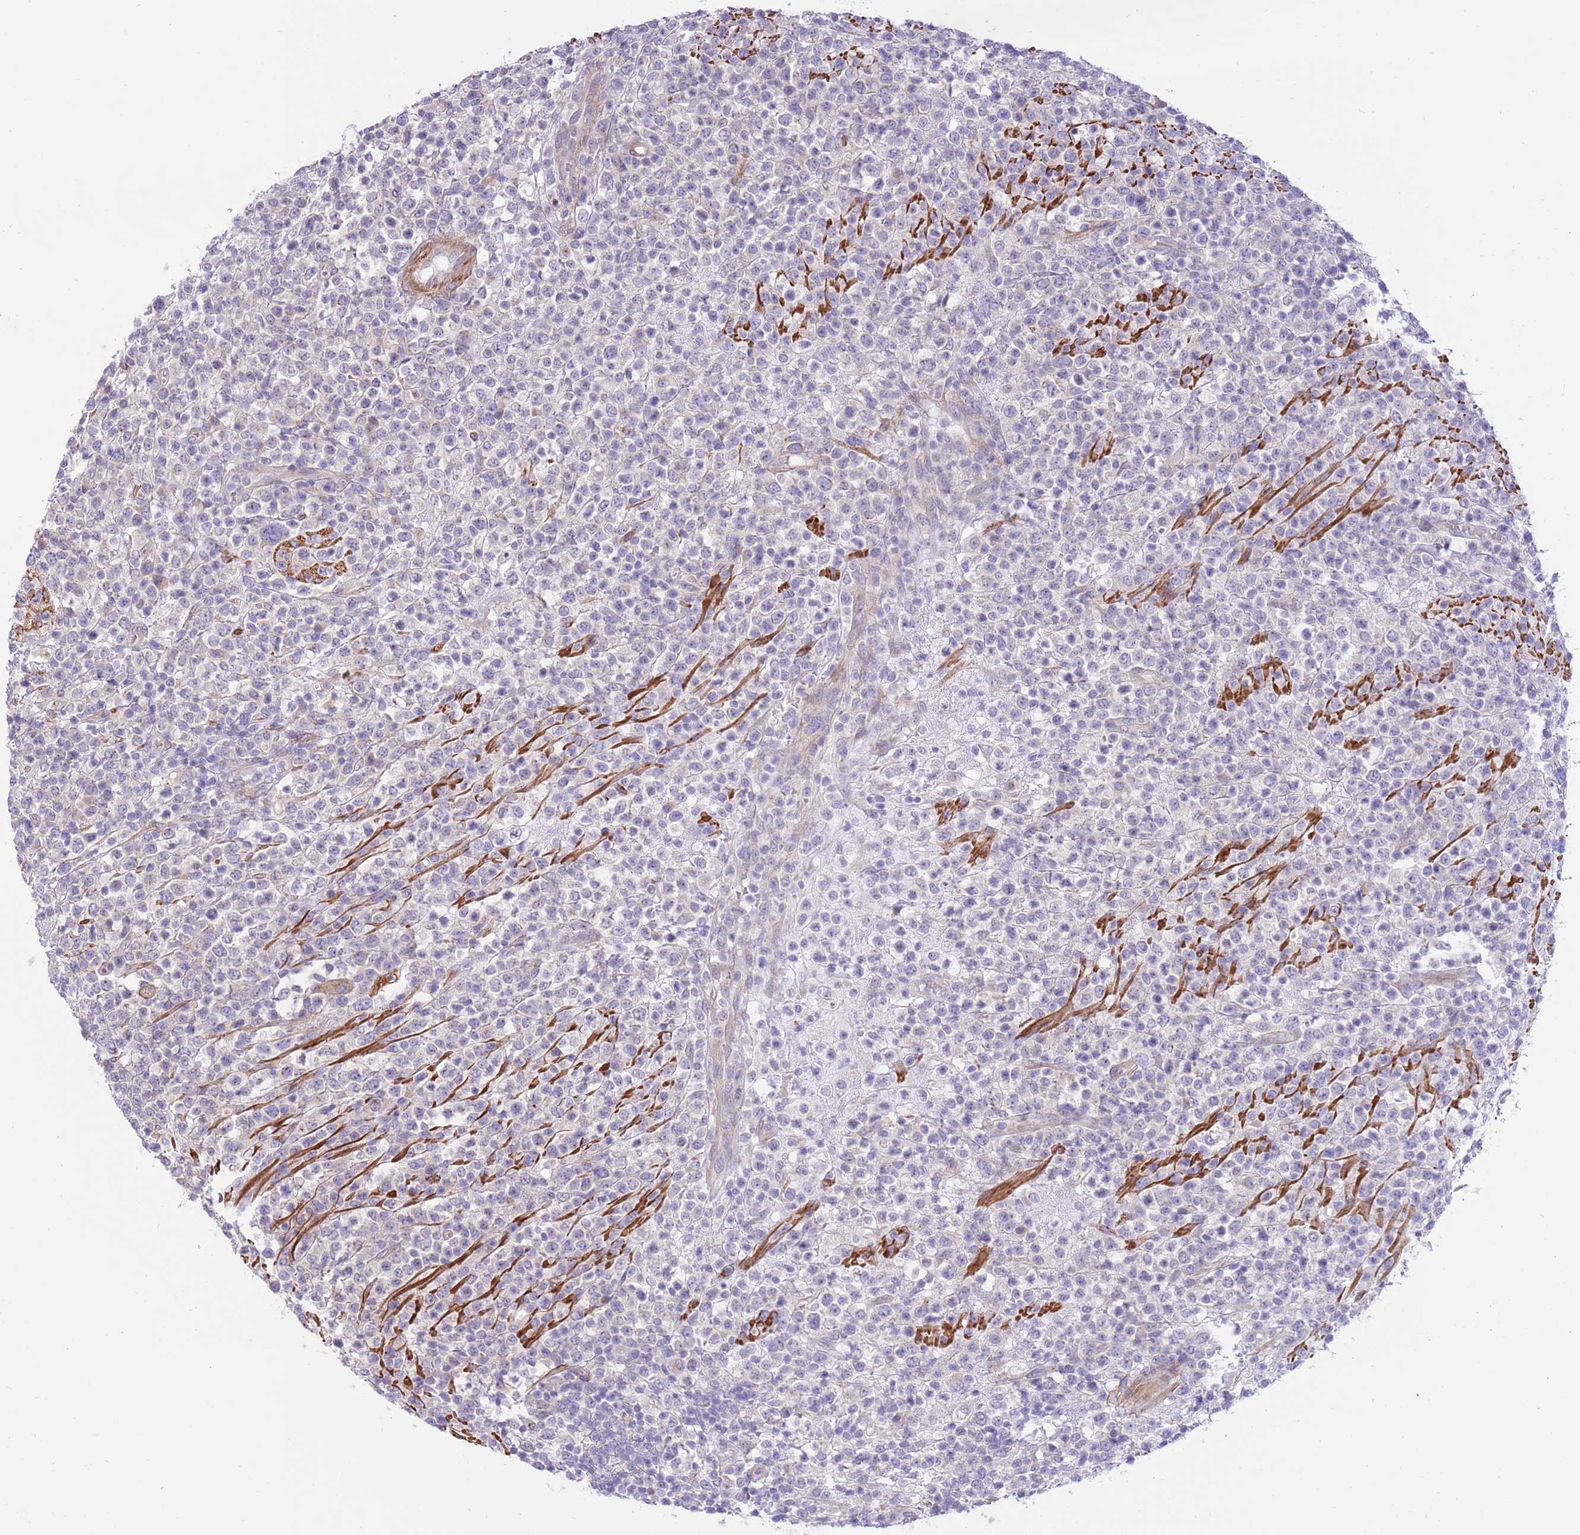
{"staining": {"intensity": "negative", "quantity": "none", "location": "none"}, "tissue": "lymphoma", "cell_type": "Tumor cells", "image_type": "cancer", "snomed": [{"axis": "morphology", "description": "Malignant lymphoma, non-Hodgkin's type, High grade"}, {"axis": "topography", "description": "Colon"}], "caption": "The micrograph demonstrates no significant positivity in tumor cells of malignant lymphoma, non-Hodgkin's type (high-grade).", "gene": "ZC4H2", "patient": {"sex": "female", "age": 53}}